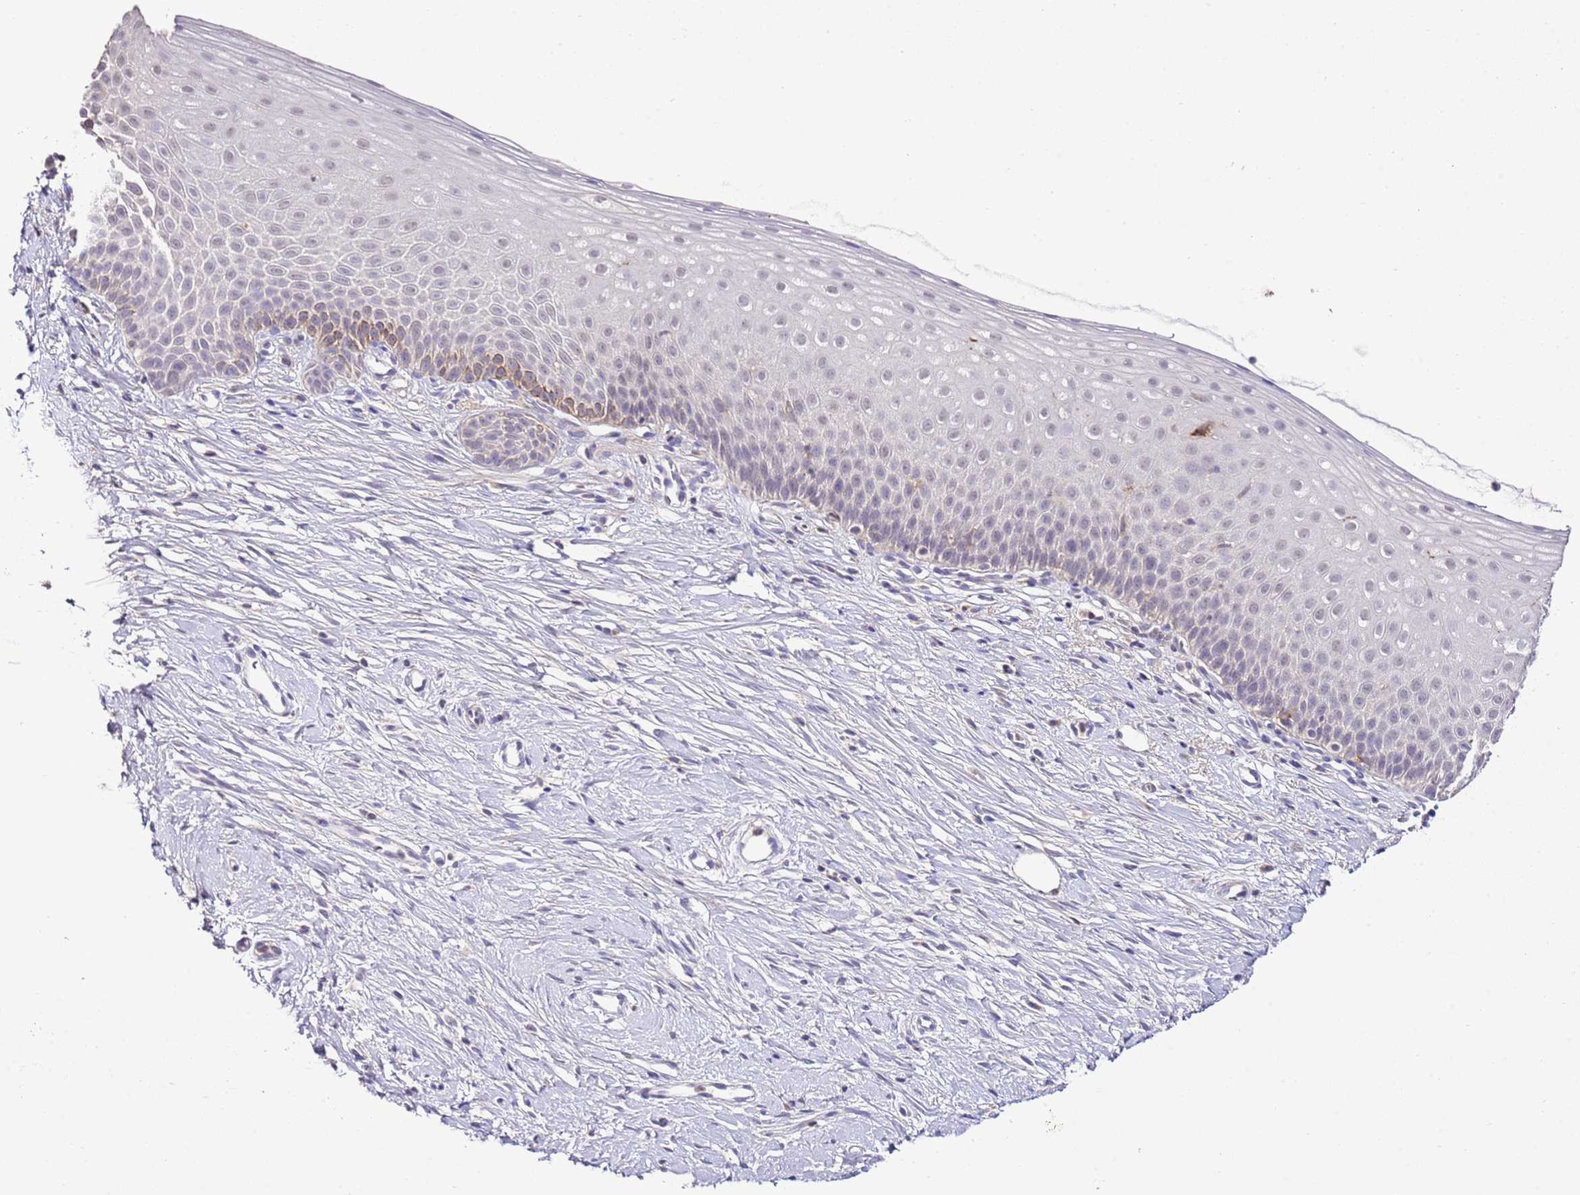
{"staining": {"intensity": "weak", "quantity": "<25%", "location": "cytoplasmic/membranous"}, "tissue": "cervix", "cell_type": "Glandular cells", "image_type": "normal", "snomed": [{"axis": "morphology", "description": "Normal tissue, NOS"}, {"axis": "topography", "description": "Cervix"}], "caption": "This is an IHC image of normal cervix. There is no expression in glandular cells.", "gene": "EFHD1", "patient": {"sex": "female", "age": 57}}